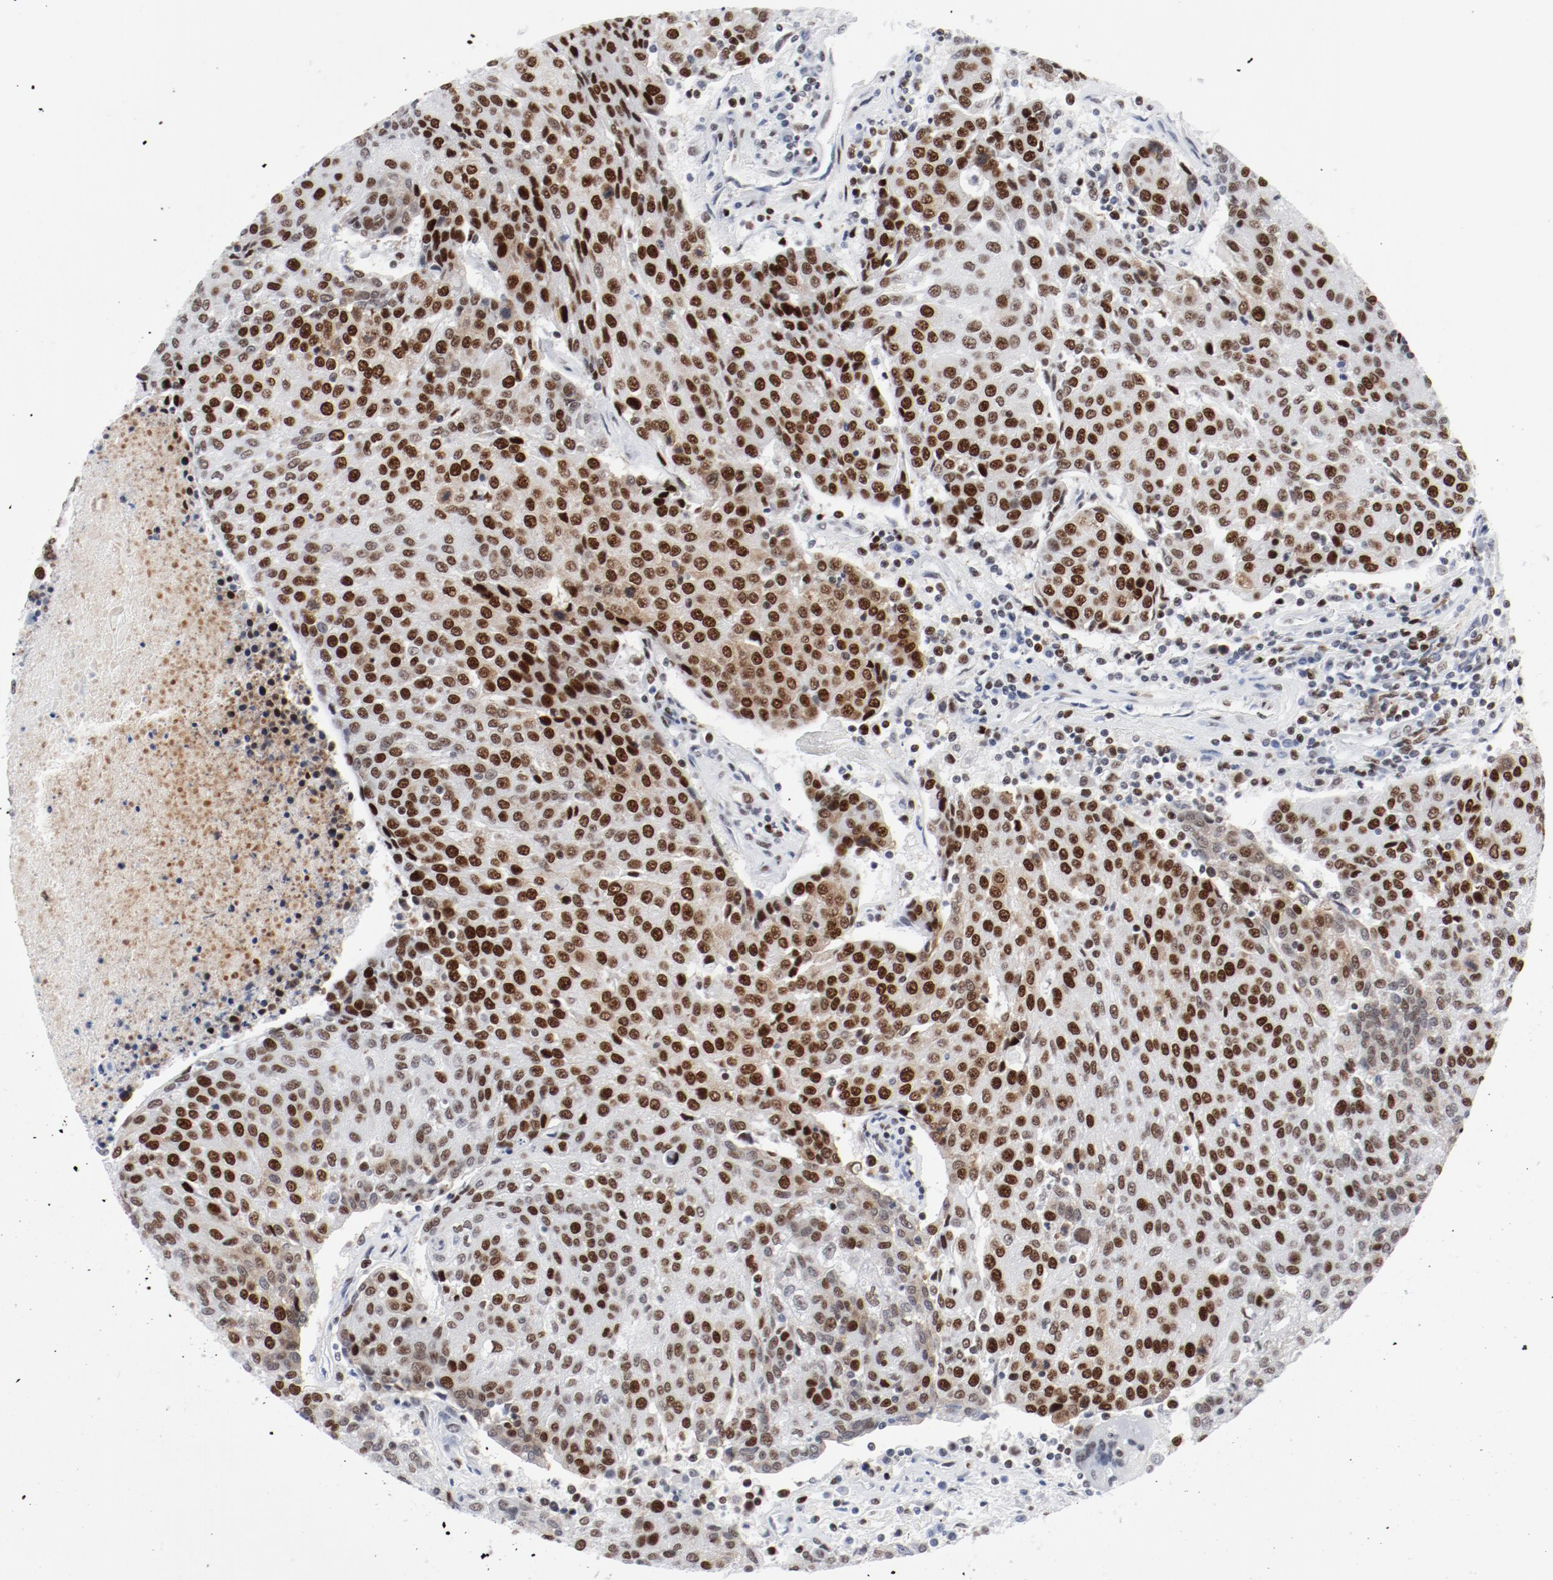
{"staining": {"intensity": "strong", "quantity": ">75%", "location": "cytoplasmic/membranous,nuclear"}, "tissue": "urothelial cancer", "cell_type": "Tumor cells", "image_type": "cancer", "snomed": [{"axis": "morphology", "description": "Urothelial carcinoma, High grade"}, {"axis": "topography", "description": "Urinary bladder"}], "caption": "Urothelial cancer stained with DAB (3,3'-diaminobenzidine) IHC shows high levels of strong cytoplasmic/membranous and nuclear expression in about >75% of tumor cells. The staining was performed using DAB, with brown indicating positive protein expression. Nuclei are stained blue with hematoxylin.", "gene": "POLD1", "patient": {"sex": "female", "age": 85}}